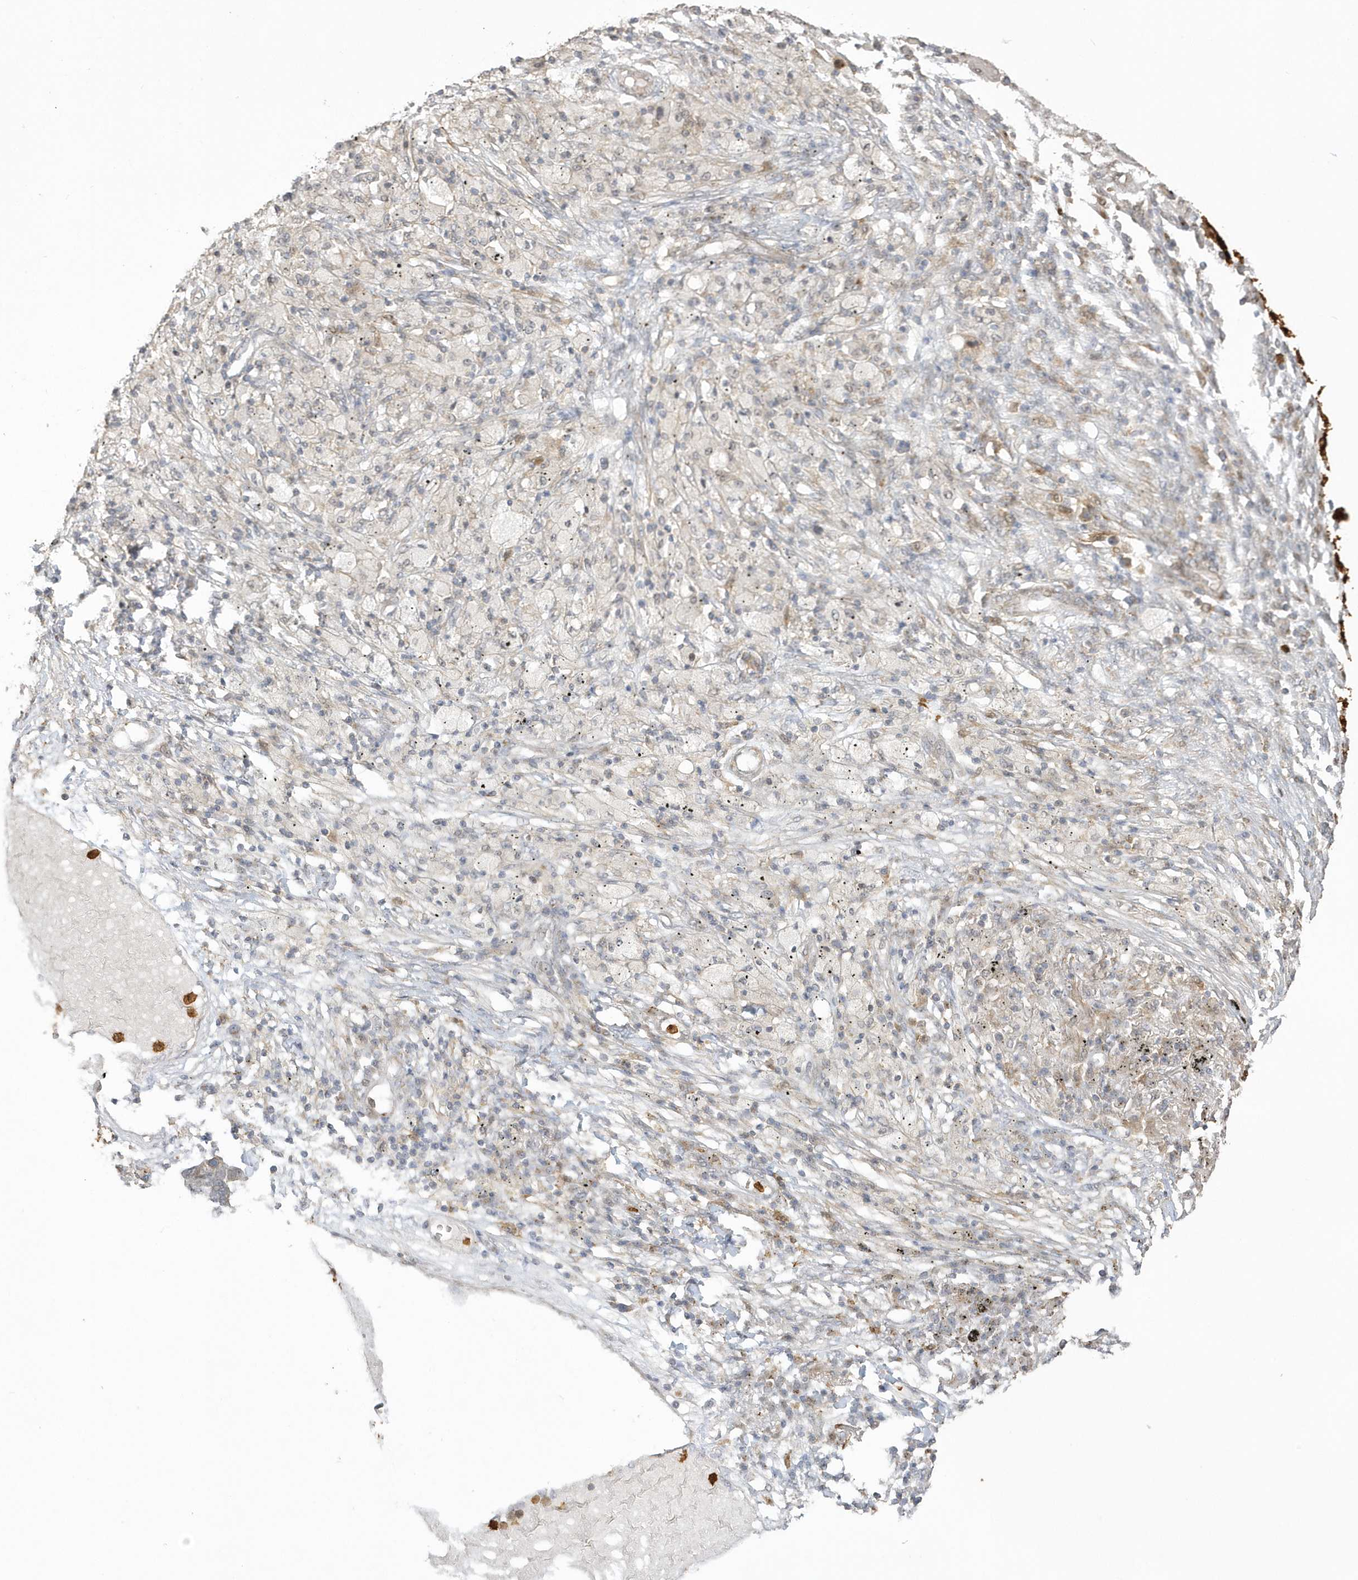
{"staining": {"intensity": "weak", "quantity": "<25%", "location": "cytoplasmic/membranous,nuclear"}, "tissue": "lung cancer", "cell_type": "Tumor cells", "image_type": "cancer", "snomed": [{"axis": "morphology", "description": "Squamous cell carcinoma, NOS"}, {"axis": "topography", "description": "Lung"}], "caption": "Immunohistochemistry image of human lung cancer (squamous cell carcinoma) stained for a protein (brown), which displays no staining in tumor cells. The staining is performed using DAB brown chromogen with nuclei counter-stained in using hematoxylin.", "gene": "NAF1", "patient": {"sex": "female", "age": 63}}